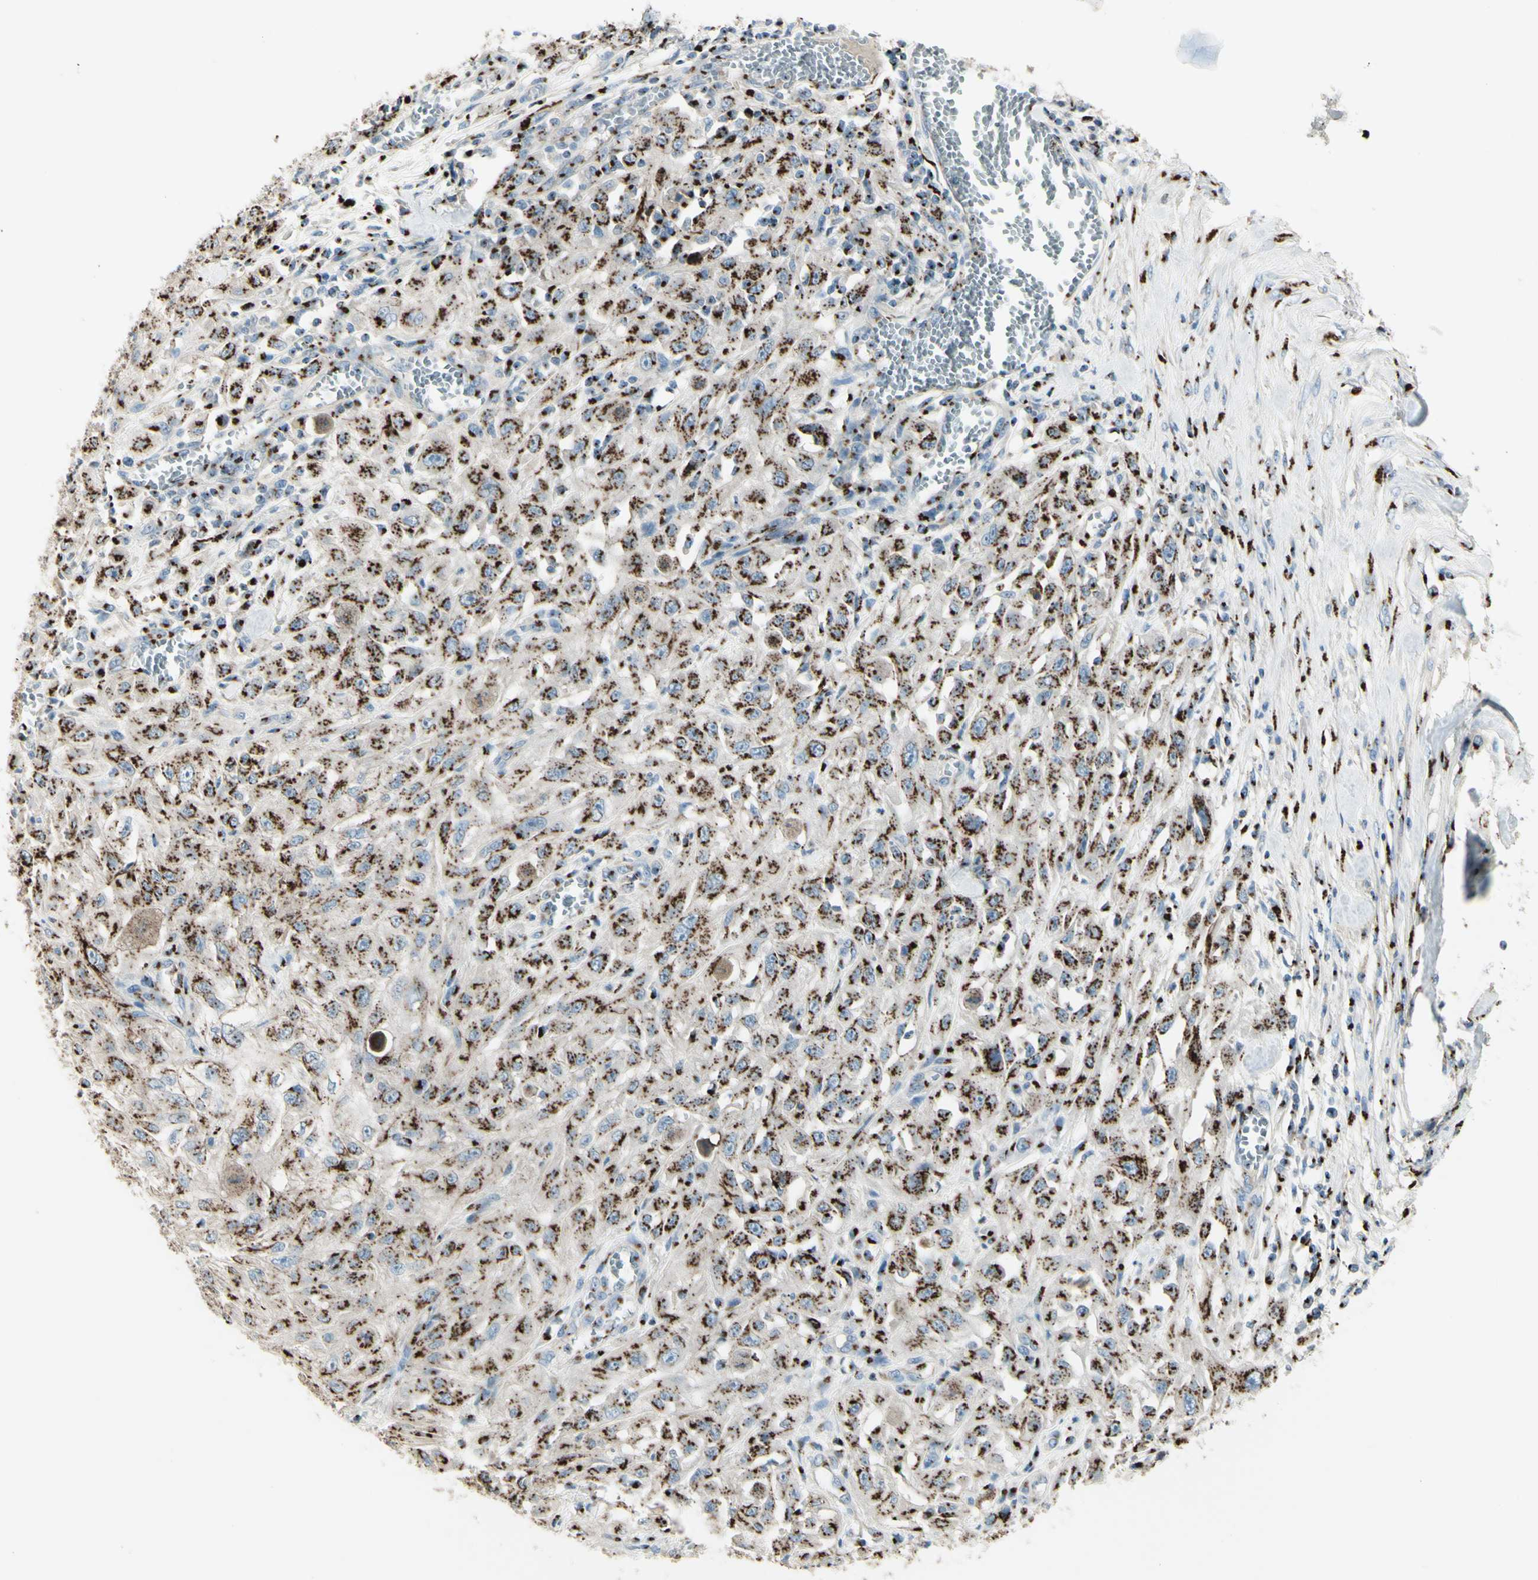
{"staining": {"intensity": "strong", "quantity": ">75%", "location": "cytoplasmic/membranous"}, "tissue": "skin cancer", "cell_type": "Tumor cells", "image_type": "cancer", "snomed": [{"axis": "morphology", "description": "Squamous cell carcinoma, NOS"}, {"axis": "morphology", "description": "Squamous cell carcinoma, metastatic, NOS"}, {"axis": "topography", "description": "Skin"}, {"axis": "topography", "description": "Lymph node"}], "caption": "Tumor cells display strong cytoplasmic/membranous staining in about >75% of cells in skin cancer.", "gene": "B4GALT1", "patient": {"sex": "male", "age": 75}}